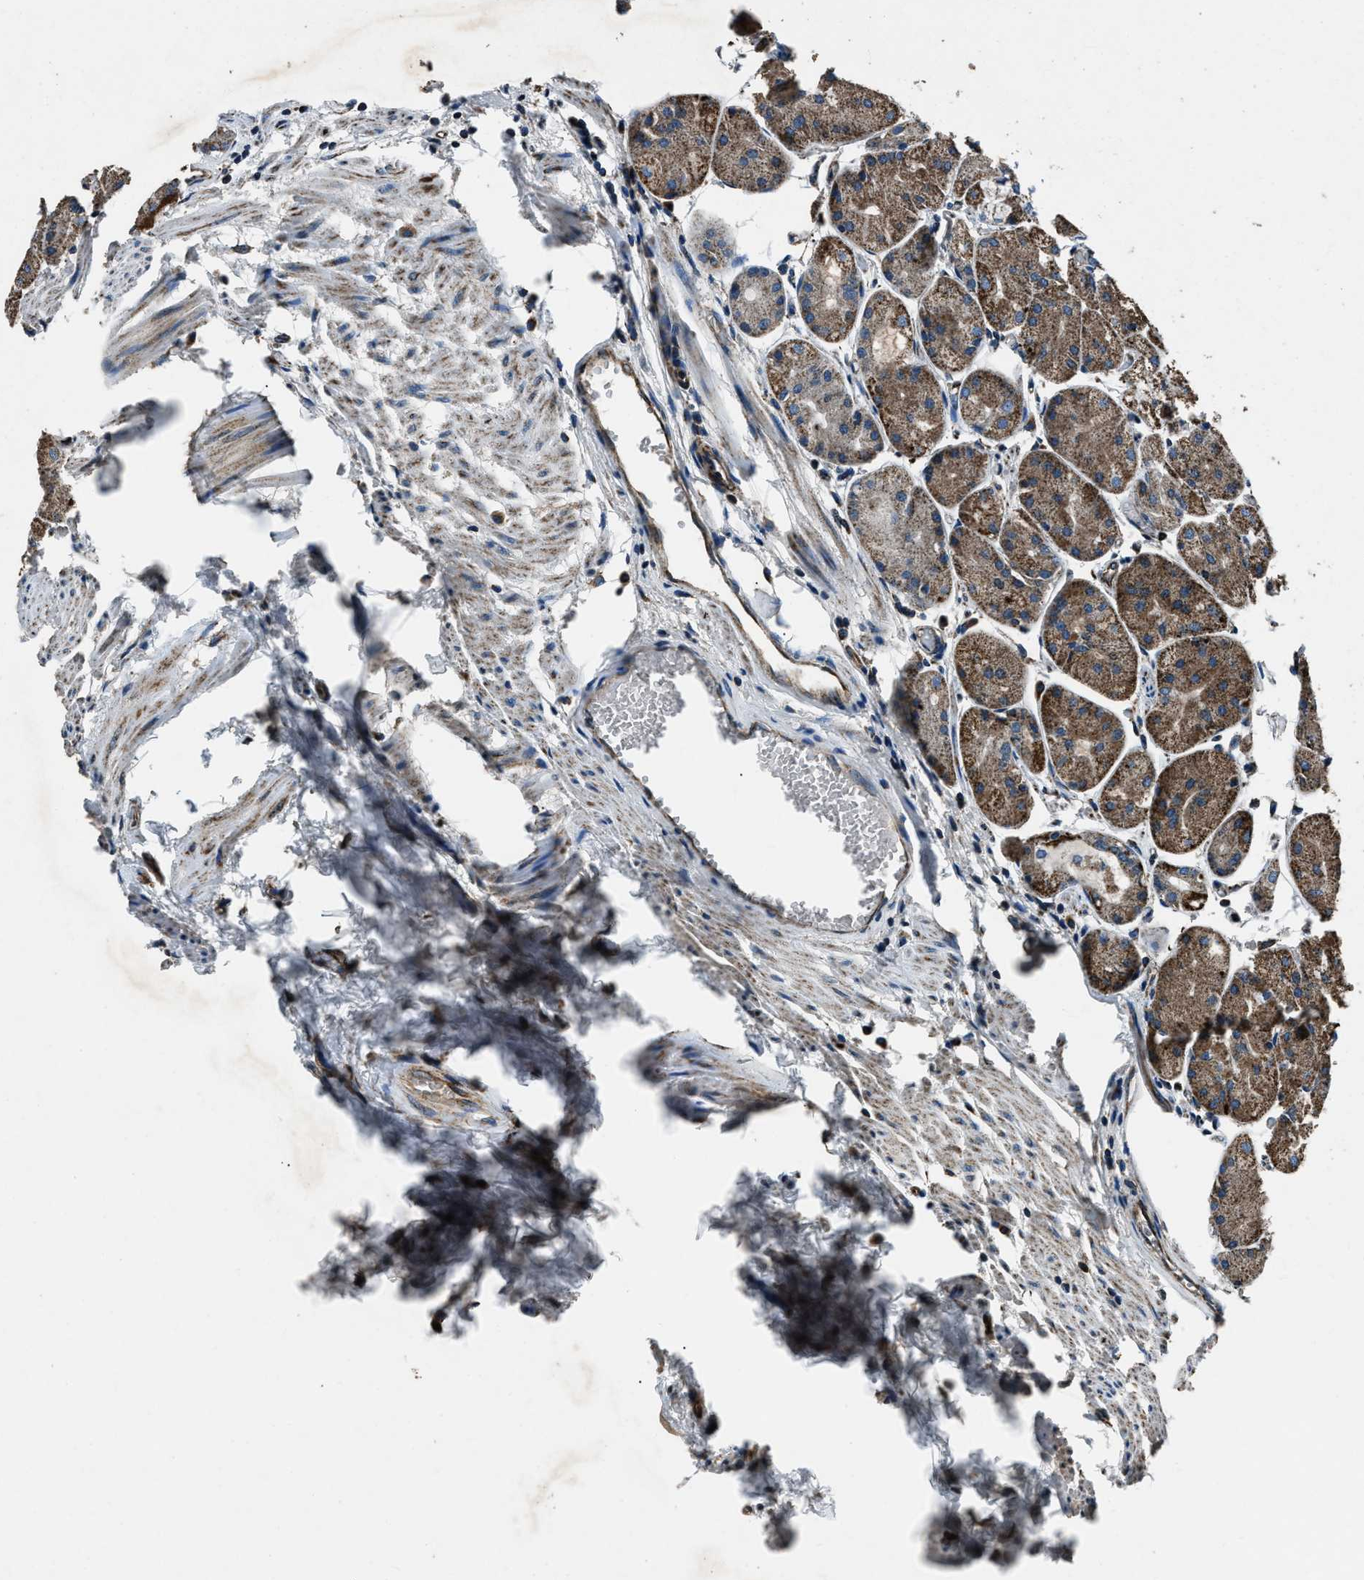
{"staining": {"intensity": "strong", "quantity": ">75%", "location": "cytoplasmic/membranous"}, "tissue": "stomach", "cell_type": "Glandular cells", "image_type": "normal", "snomed": [{"axis": "morphology", "description": "Normal tissue, NOS"}, {"axis": "topography", "description": "Stomach, upper"}], "caption": "Immunohistochemical staining of unremarkable human stomach demonstrates strong cytoplasmic/membranous protein expression in about >75% of glandular cells. (DAB (3,3'-diaminobenzidine) IHC with brightfield microscopy, high magnification).", "gene": "OGDH", "patient": {"sex": "male", "age": 72}}